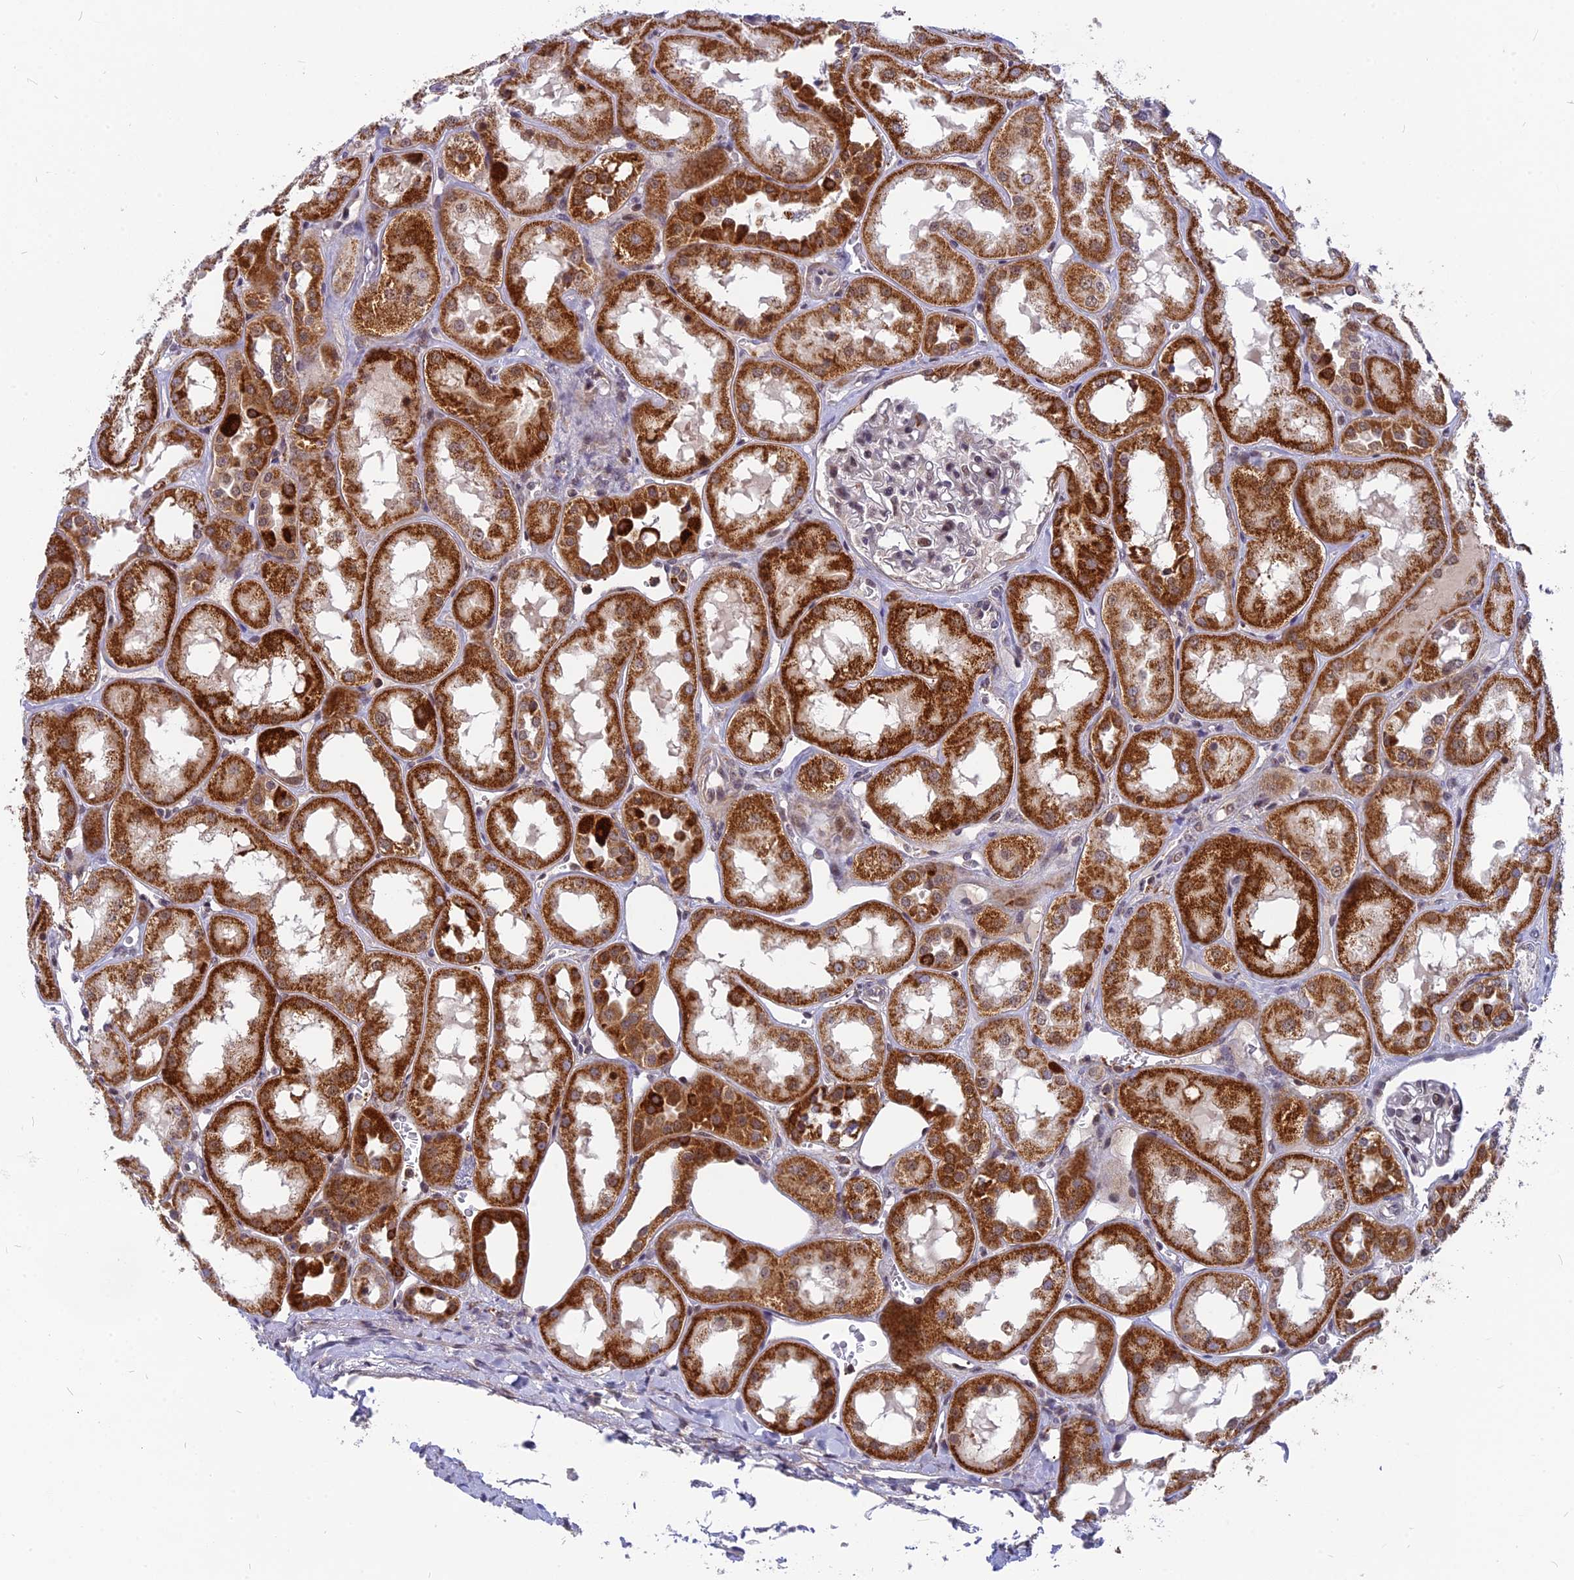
{"staining": {"intensity": "negative", "quantity": "none", "location": "none"}, "tissue": "kidney", "cell_type": "Cells in glomeruli", "image_type": "normal", "snomed": [{"axis": "morphology", "description": "Normal tissue, NOS"}, {"axis": "topography", "description": "Kidney"}], "caption": "Immunohistochemistry histopathology image of normal kidney: human kidney stained with DAB (3,3'-diaminobenzidine) displays no significant protein staining in cells in glomeruli.", "gene": "CMC1", "patient": {"sex": "male", "age": 70}}